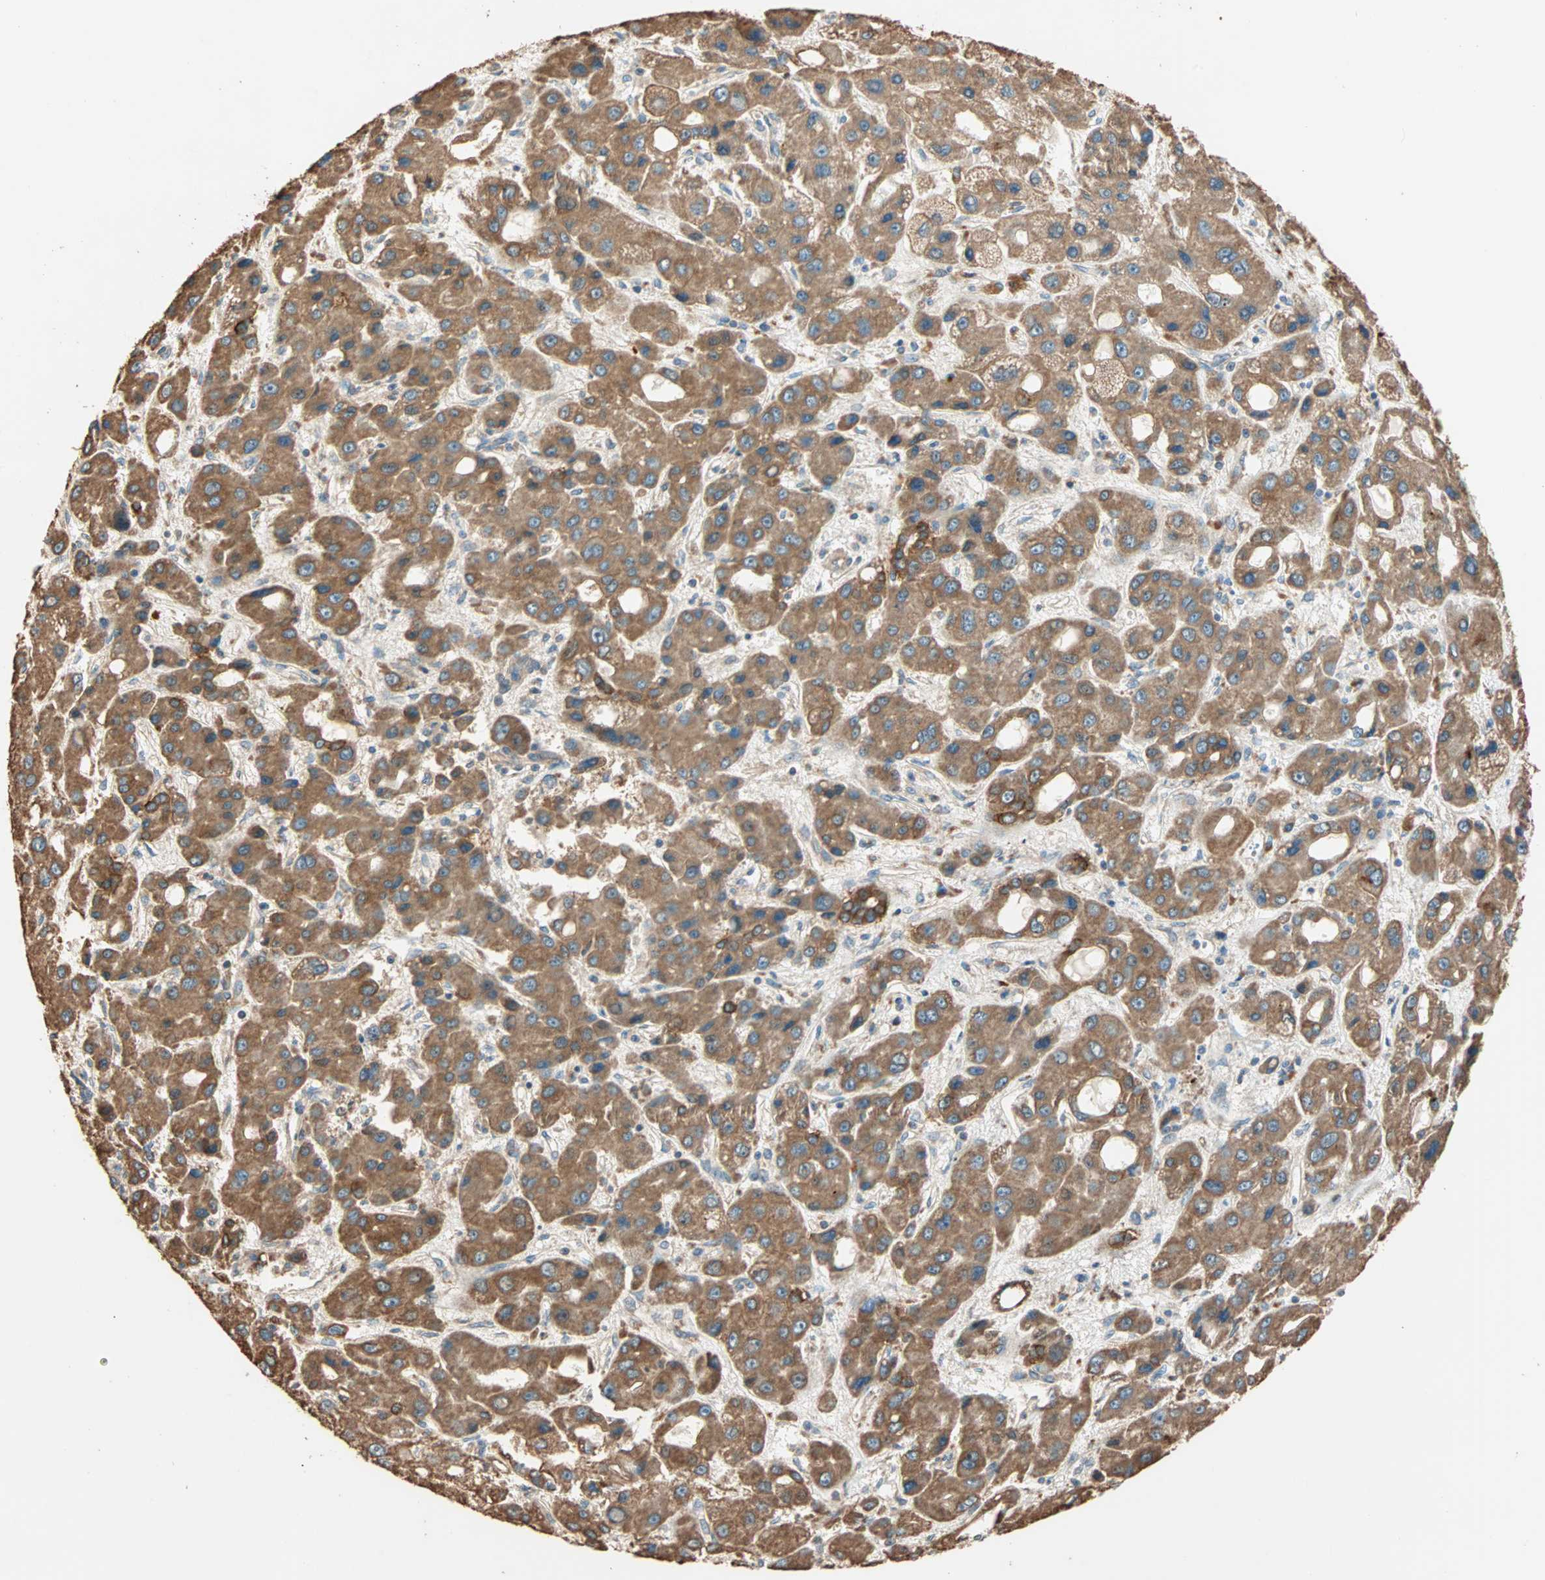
{"staining": {"intensity": "strong", "quantity": ">75%", "location": "cytoplasmic/membranous"}, "tissue": "liver cancer", "cell_type": "Tumor cells", "image_type": "cancer", "snomed": [{"axis": "morphology", "description": "Carcinoma, Hepatocellular, NOS"}, {"axis": "topography", "description": "Liver"}], "caption": "Human hepatocellular carcinoma (liver) stained with a protein marker reveals strong staining in tumor cells.", "gene": "EIF4G2", "patient": {"sex": "male", "age": 55}}